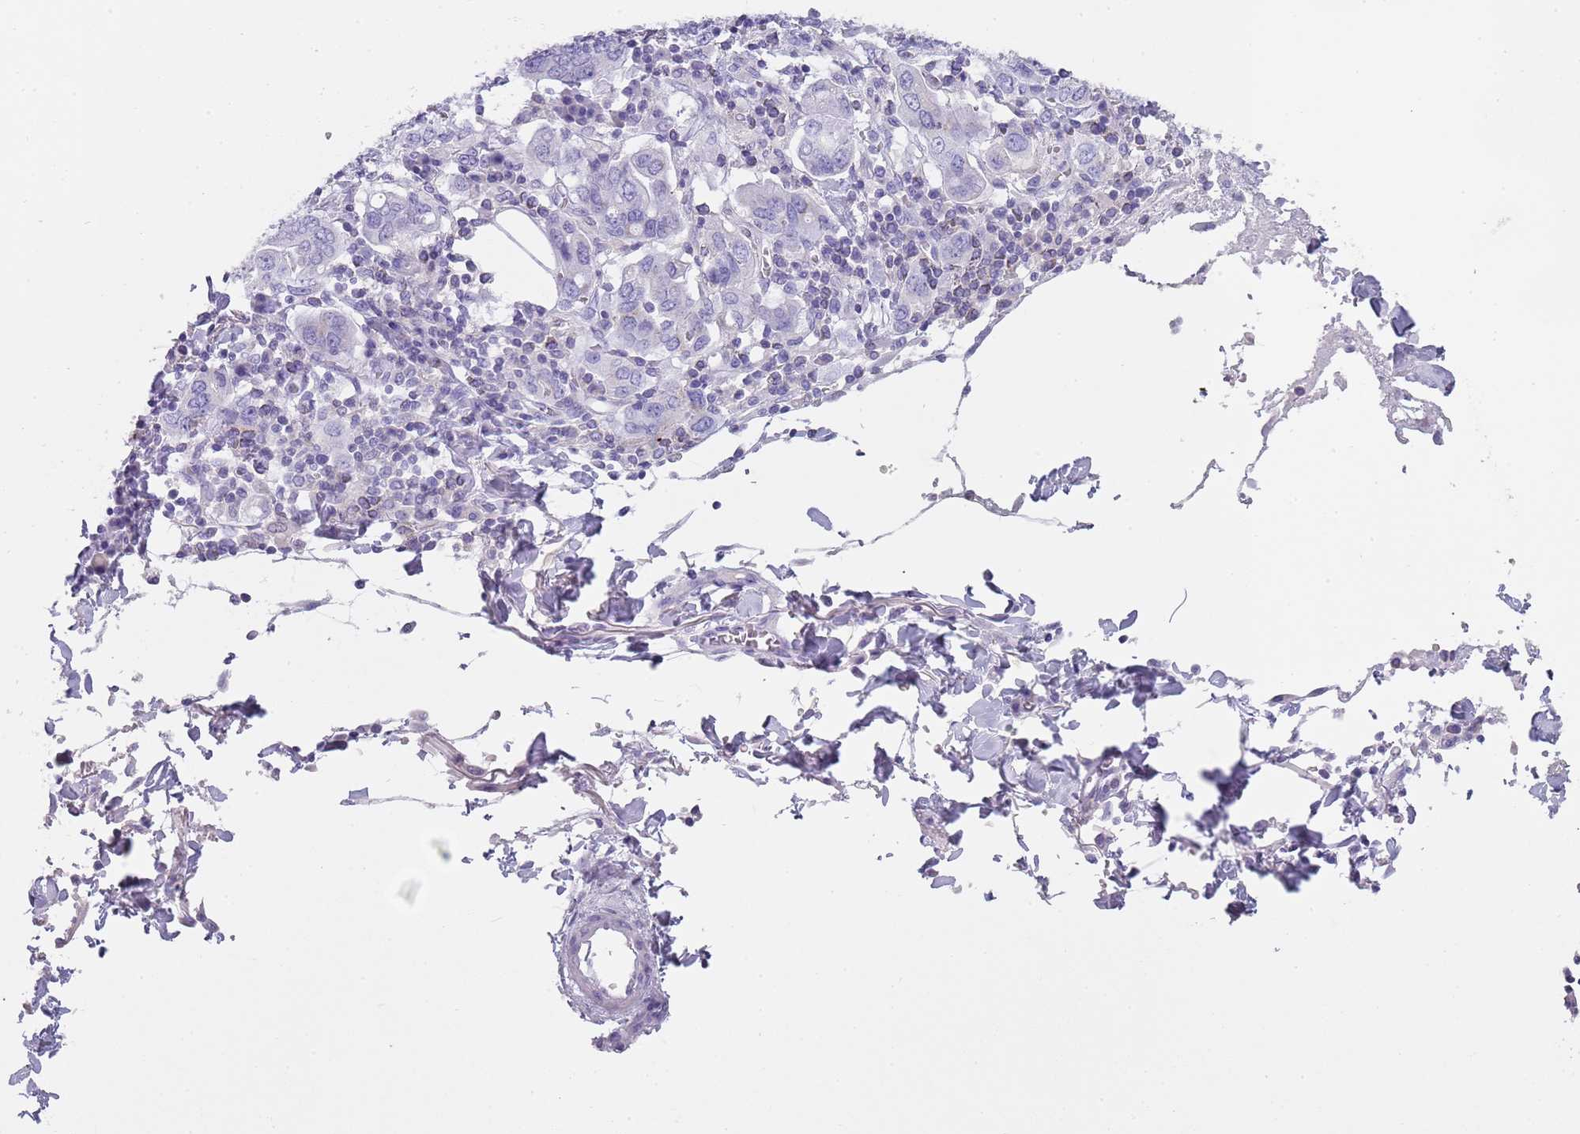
{"staining": {"intensity": "negative", "quantity": "none", "location": "none"}, "tissue": "stomach cancer", "cell_type": "Tumor cells", "image_type": "cancer", "snomed": [{"axis": "morphology", "description": "Adenocarcinoma, NOS"}, {"axis": "topography", "description": "Stomach, upper"}, {"axis": "topography", "description": "Stomach"}], "caption": "High power microscopy photomicrograph of an immunohistochemistry (IHC) image of stomach adenocarcinoma, revealing no significant expression in tumor cells.", "gene": "NBPF20", "patient": {"sex": "male", "age": 62}}